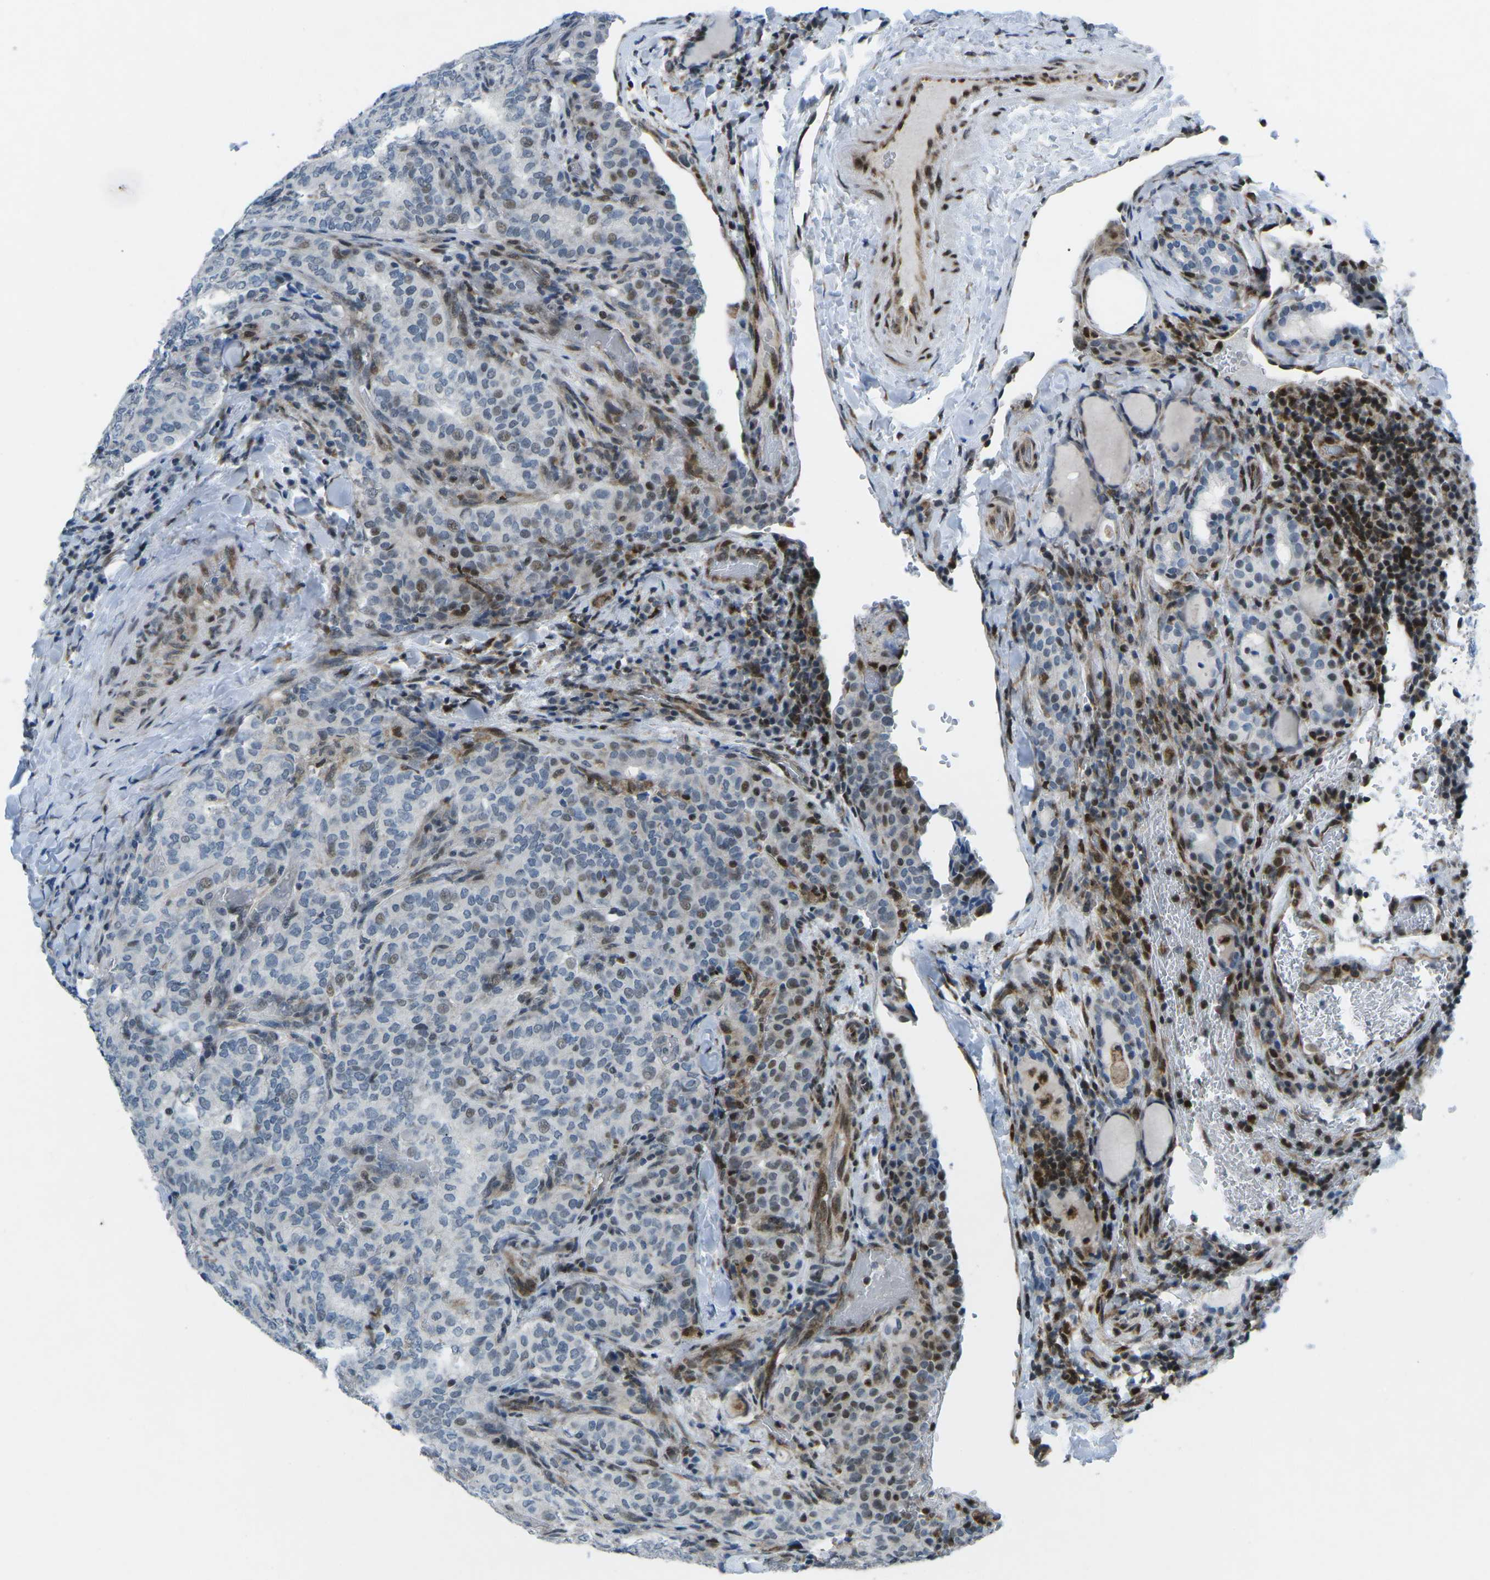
{"staining": {"intensity": "moderate", "quantity": "<25%", "location": "nuclear"}, "tissue": "thyroid cancer", "cell_type": "Tumor cells", "image_type": "cancer", "snomed": [{"axis": "morphology", "description": "Normal tissue, NOS"}, {"axis": "morphology", "description": "Papillary adenocarcinoma, NOS"}, {"axis": "topography", "description": "Thyroid gland"}], "caption": "The histopathology image shows immunohistochemical staining of thyroid papillary adenocarcinoma. There is moderate nuclear positivity is appreciated in approximately <25% of tumor cells. (brown staining indicates protein expression, while blue staining denotes nuclei).", "gene": "MBNL1", "patient": {"sex": "female", "age": 30}}